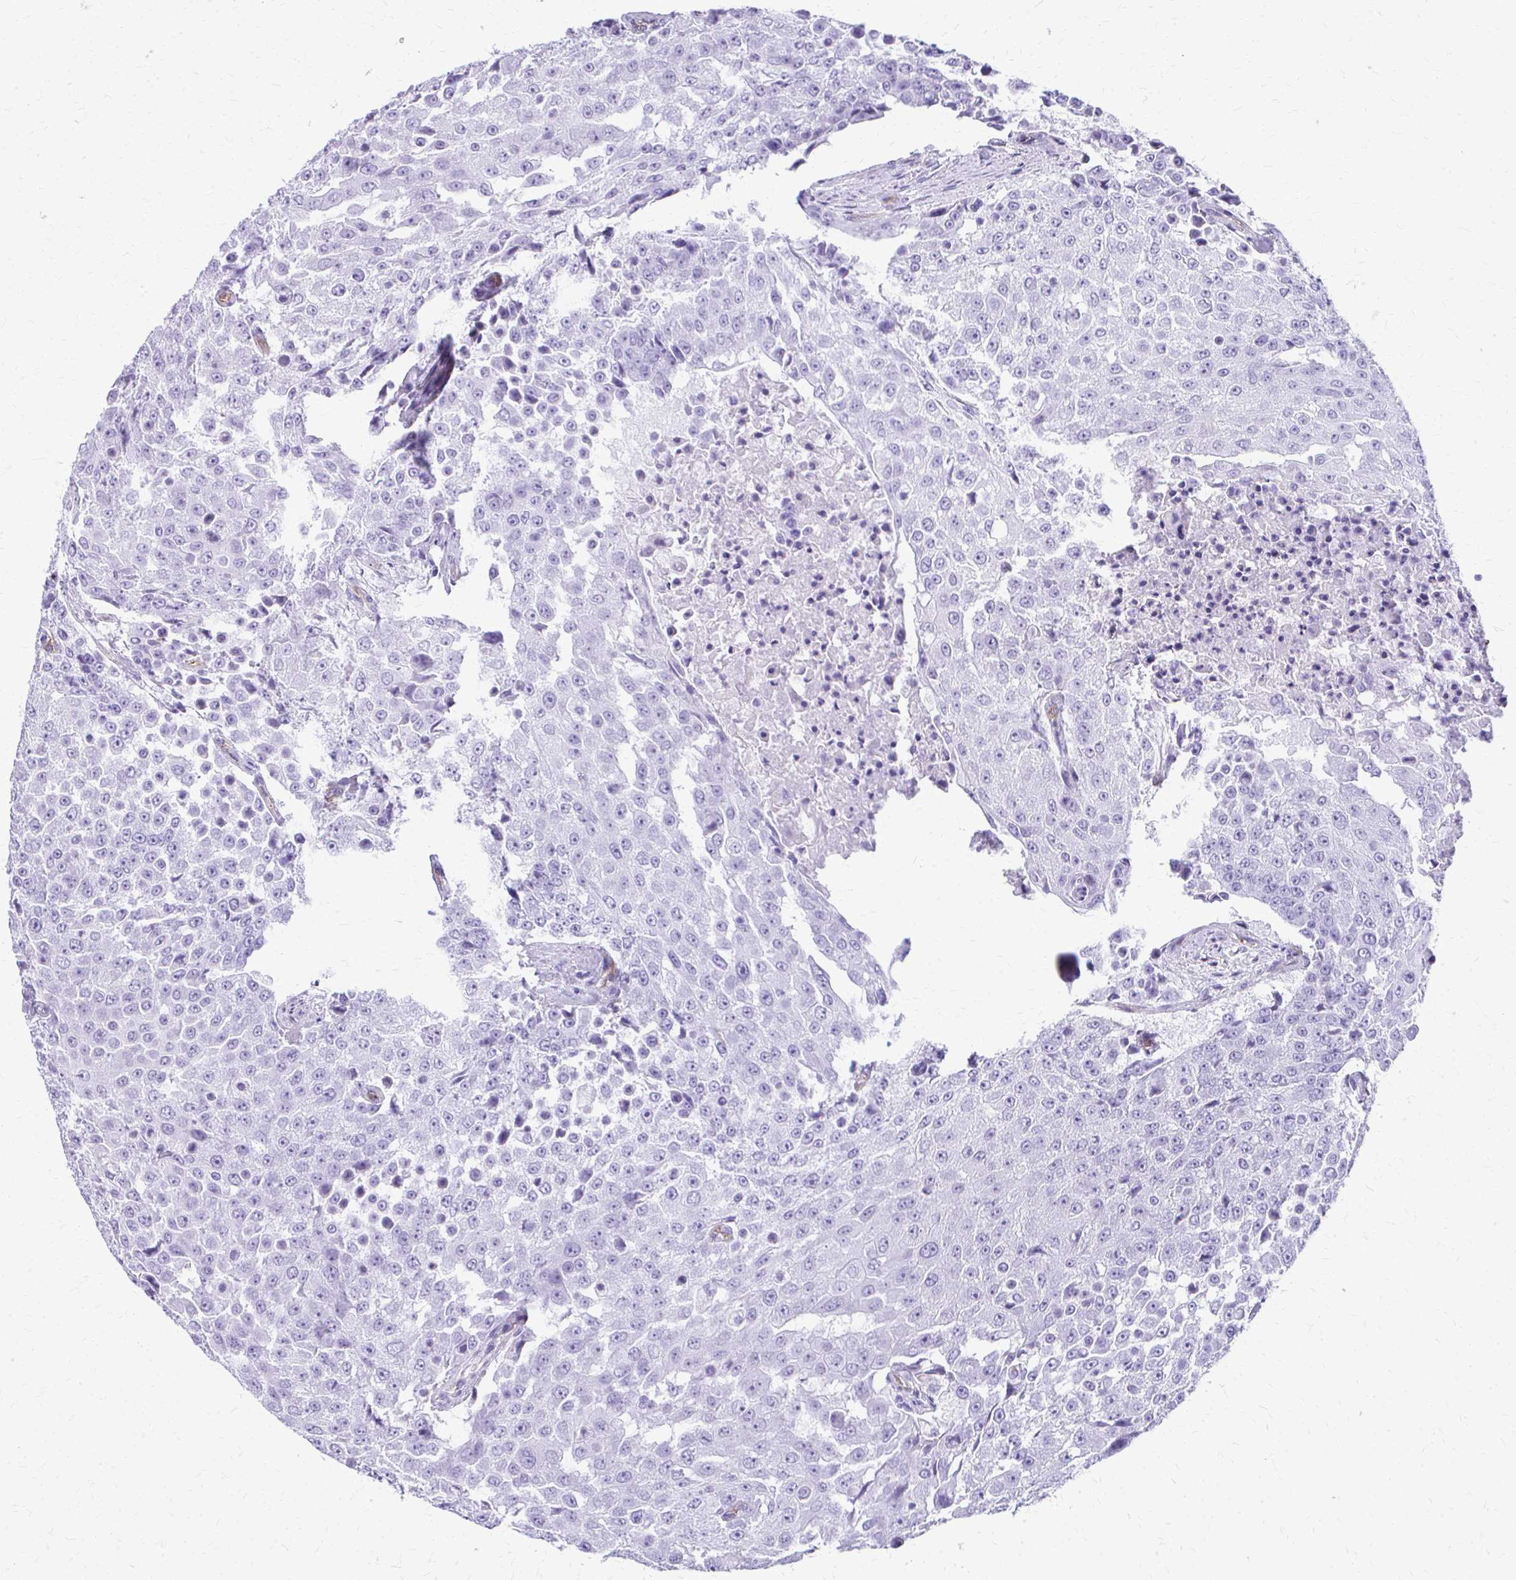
{"staining": {"intensity": "negative", "quantity": "none", "location": "none"}, "tissue": "urothelial cancer", "cell_type": "Tumor cells", "image_type": "cancer", "snomed": [{"axis": "morphology", "description": "Urothelial carcinoma, High grade"}, {"axis": "topography", "description": "Urinary bladder"}], "caption": "IHC histopathology image of neoplastic tissue: urothelial cancer stained with DAB displays no significant protein positivity in tumor cells.", "gene": "TPSG1", "patient": {"sex": "female", "age": 63}}